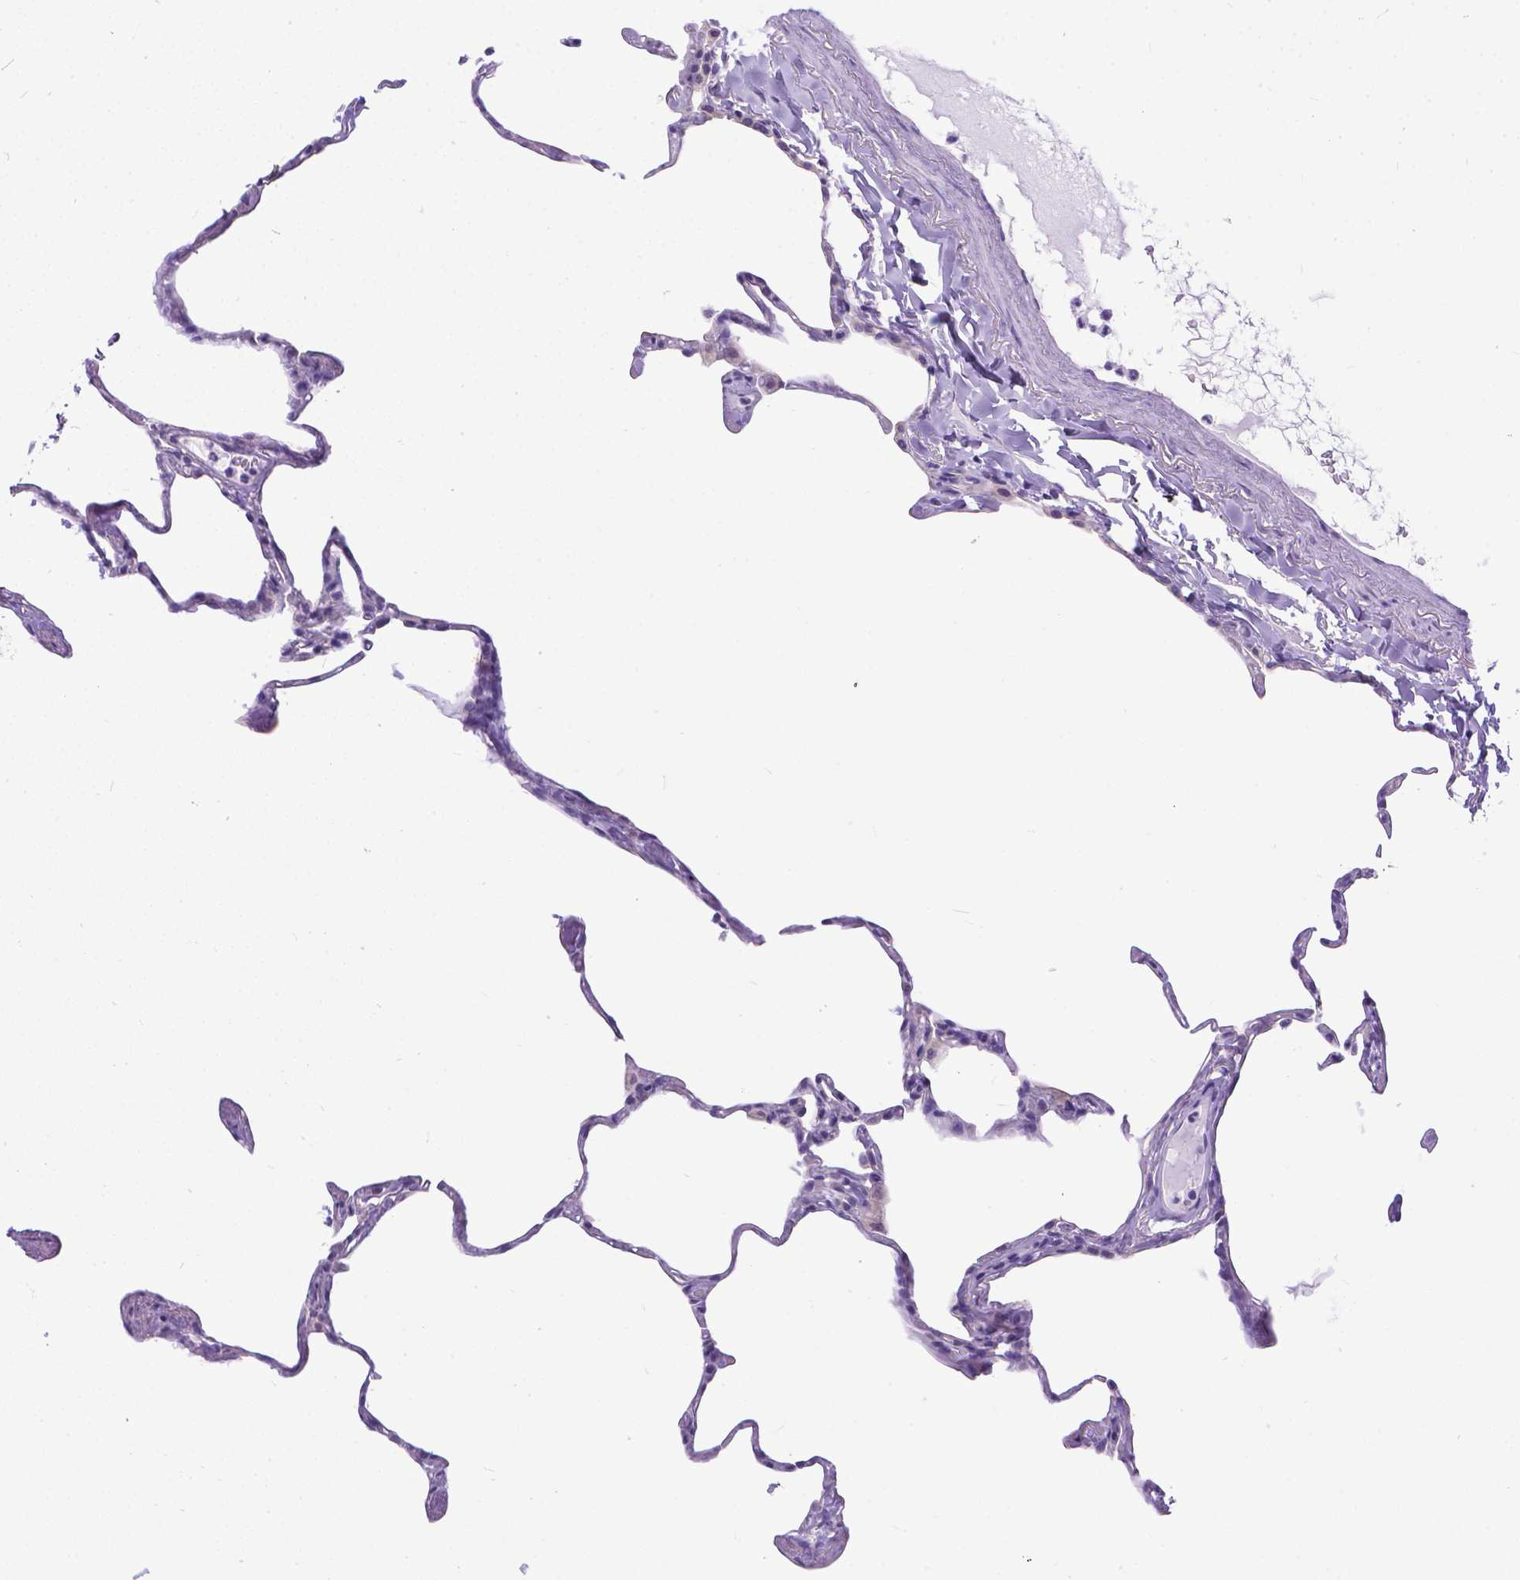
{"staining": {"intensity": "negative", "quantity": "none", "location": "none"}, "tissue": "lung", "cell_type": "Alveolar cells", "image_type": "normal", "snomed": [{"axis": "morphology", "description": "Normal tissue, NOS"}, {"axis": "topography", "description": "Lung"}], "caption": "Alveolar cells are negative for protein expression in unremarkable human lung. (DAB (3,3'-diaminobenzidine) immunohistochemistry (IHC) with hematoxylin counter stain).", "gene": "TTLL6", "patient": {"sex": "male", "age": 65}}